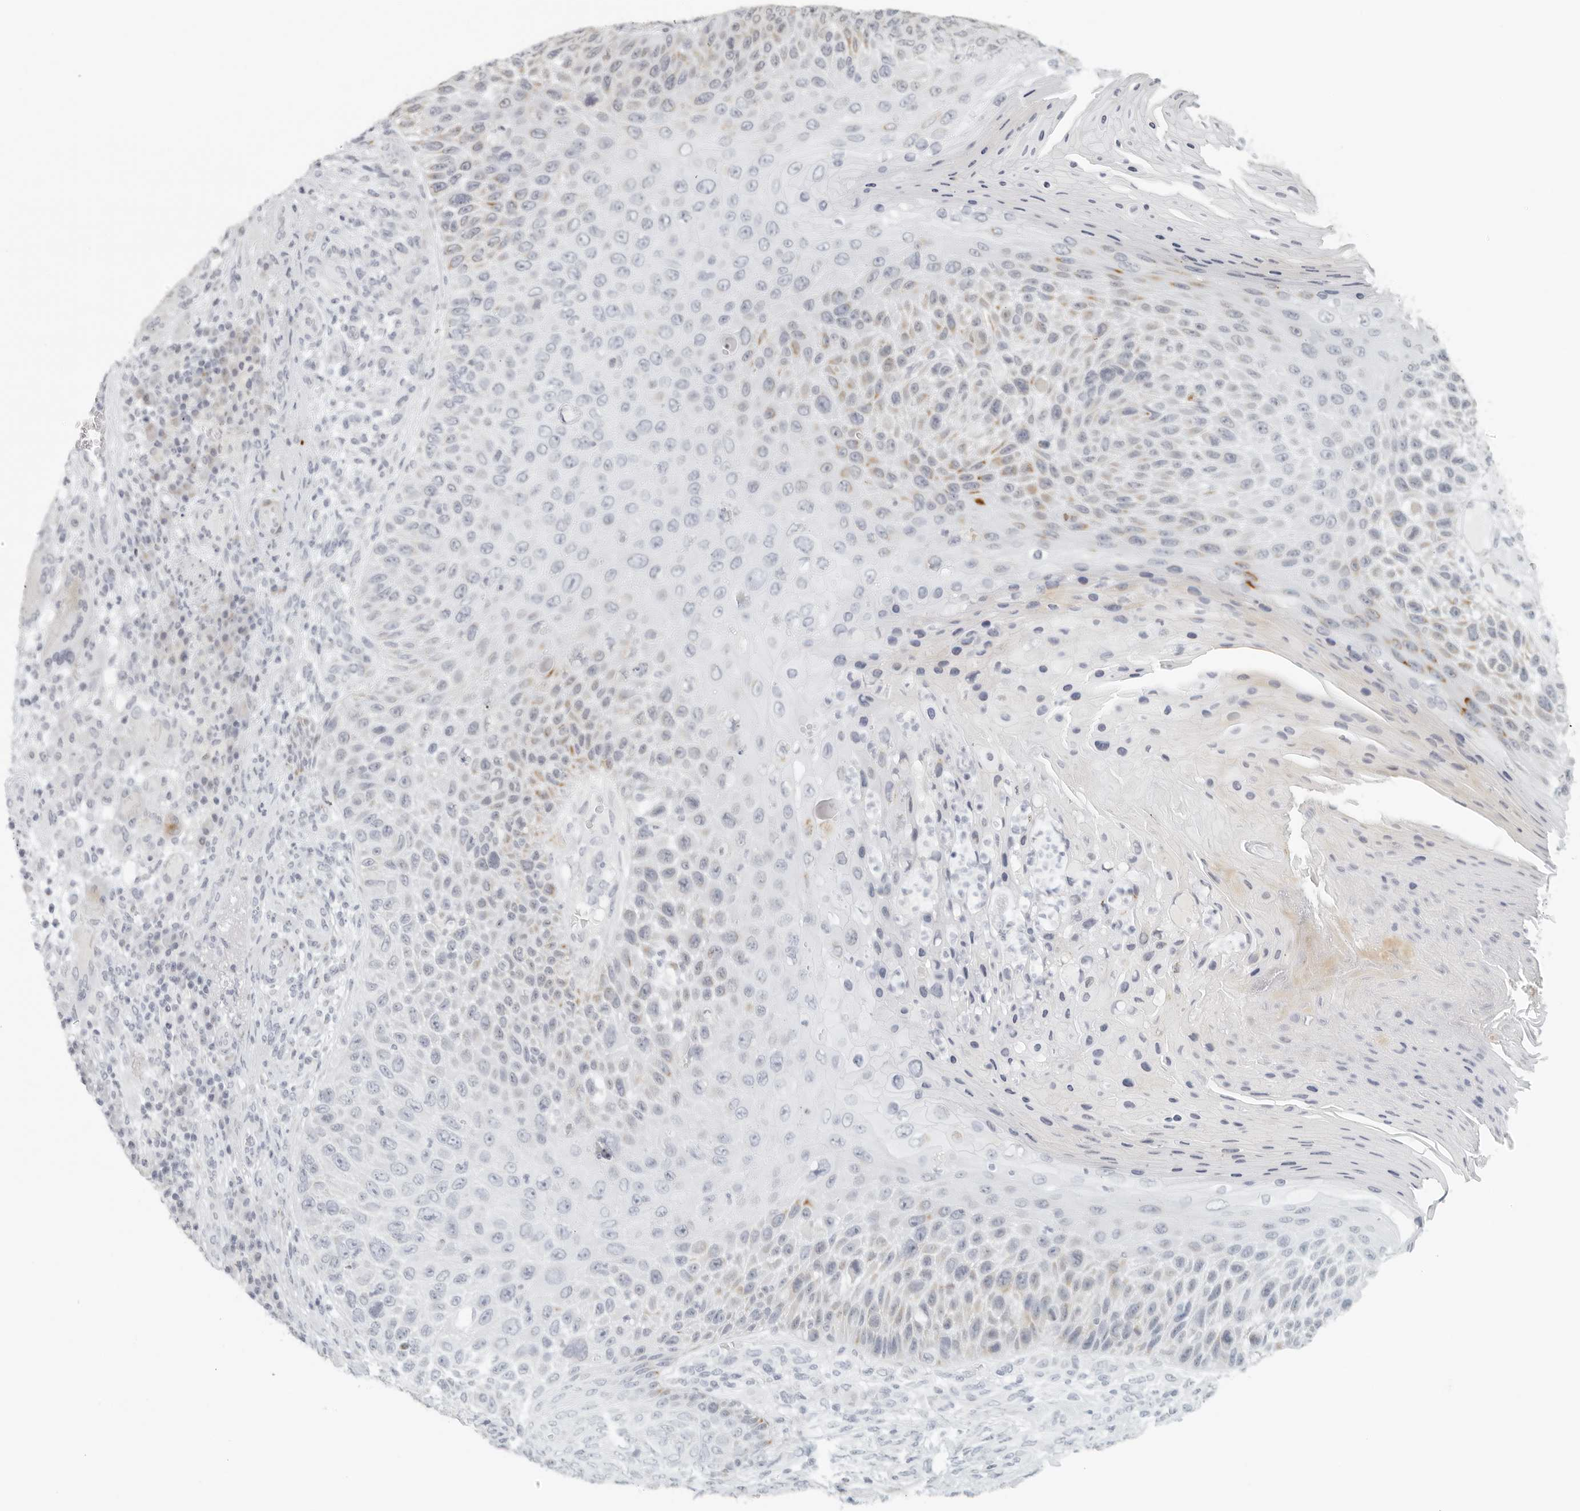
{"staining": {"intensity": "weak", "quantity": "<25%", "location": "cytoplasmic/membranous"}, "tissue": "skin cancer", "cell_type": "Tumor cells", "image_type": "cancer", "snomed": [{"axis": "morphology", "description": "Squamous cell carcinoma, NOS"}, {"axis": "topography", "description": "Skin"}], "caption": "IHC image of skin cancer stained for a protein (brown), which shows no staining in tumor cells.", "gene": "RPS6KC1", "patient": {"sex": "female", "age": 88}}